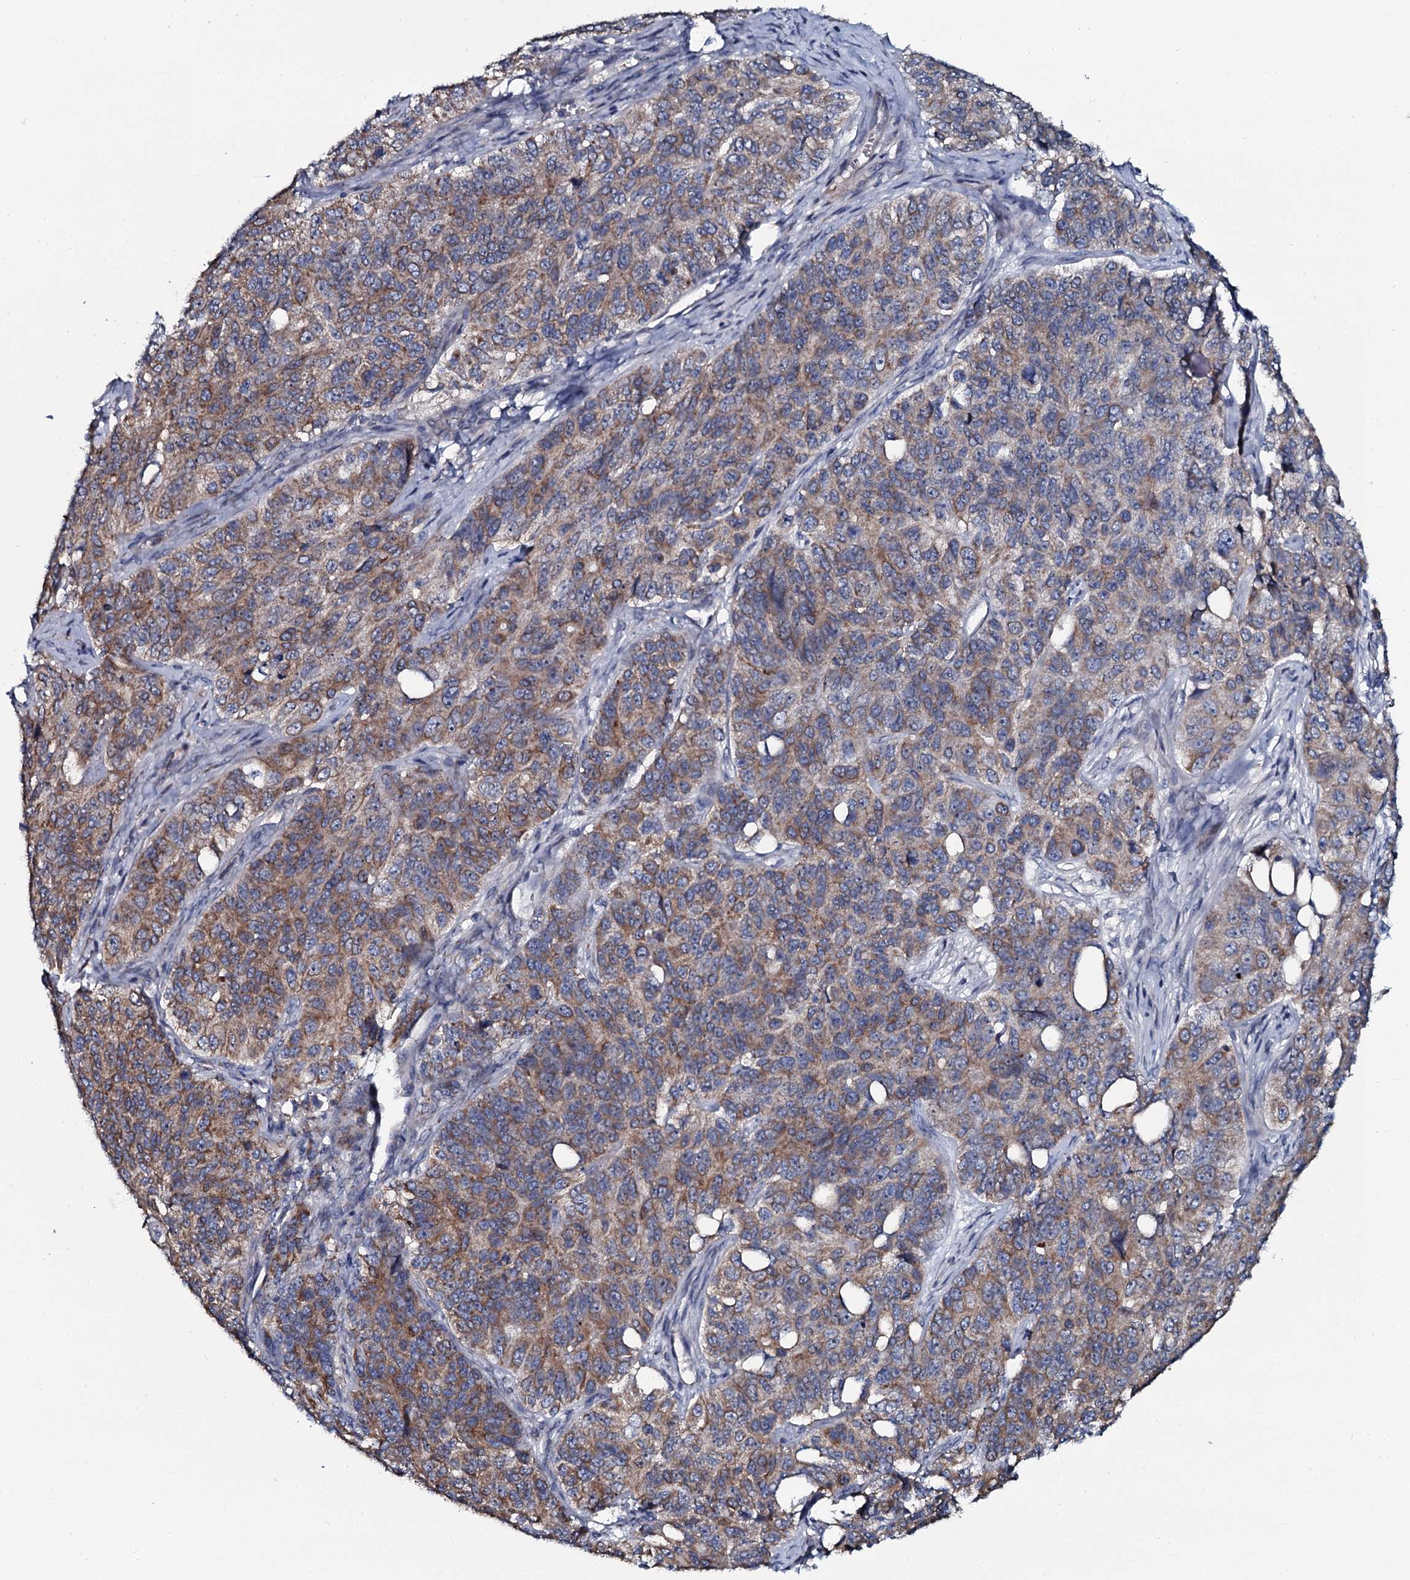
{"staining": {"intensity": "moderate", "quantity": ">75%", "location": "cytoplasmic/membranous"}, "tissue": "ovarian cancer", "cell_type": "Tumor cells", "image_type": "cancer", "snomed": [{"axis": "morphology", "description": "Carcinoma, endometroid"}, {"axis": "topography", "description": "Ovary"}], "caption": "Endometroid carcinoma (ovarian) was stained to show a protein in brown. There is medium levels of moderate cytoplasmic/membranous expression in about >75% of tumor cells.", "gene": "KCTD4", "patient": {"sex": "female", "age": 51}}